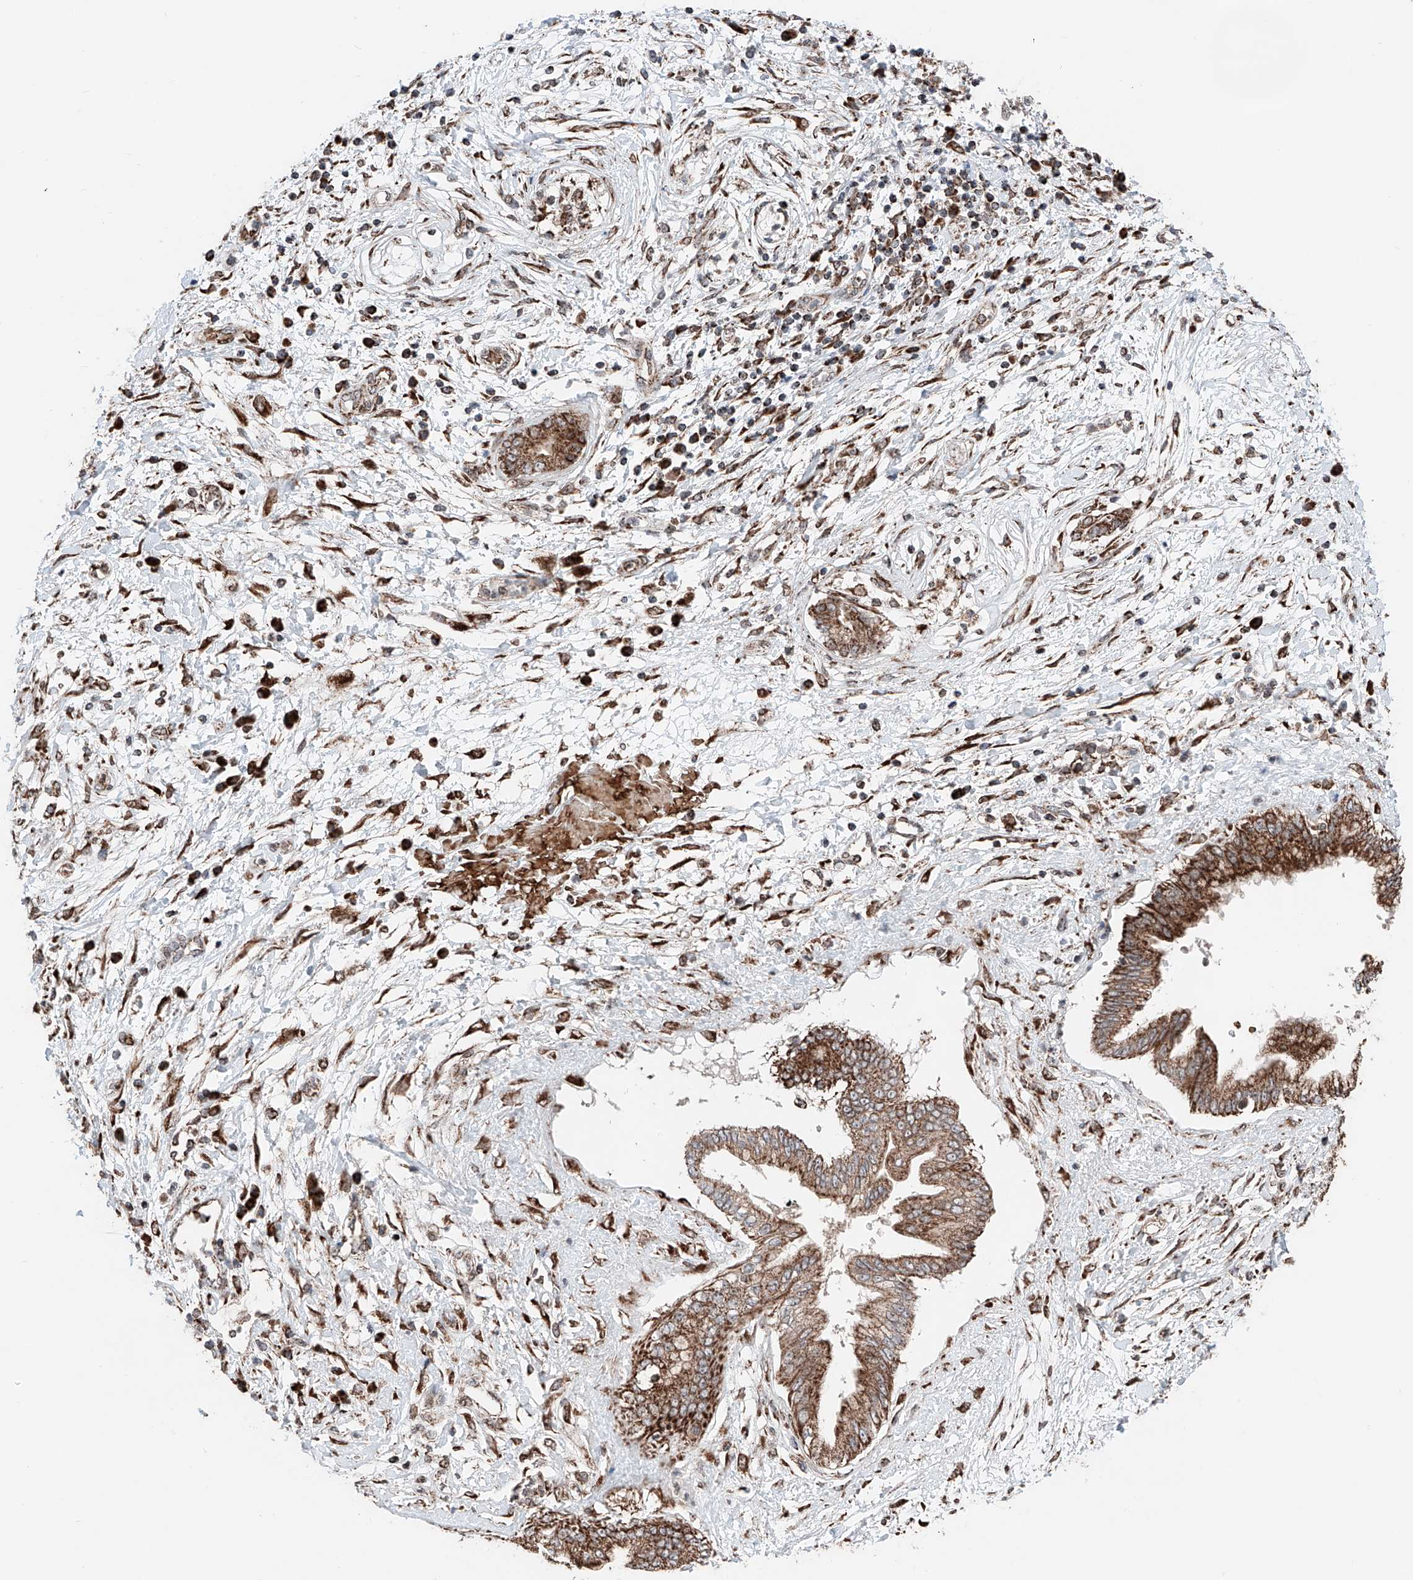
{"staining": {"intensity": "strong", "quantity": ">75%", "location": "cytoplasmic/membranous"}, "tissue": "pancreatic cancer", "cell_type": "Tumor cells", "image_type": "cancer", "snomed": [{"axis": "morphology", "description": "Adenocarcinoma, NOS"}, {"axis": "topography", "description": "Pancreas"}], "caption": "Immunohistochemistry histopathology image of pancreatic adenocarcinoma stained for a protein (brown), which reveals high levels of strong cytoplasmic/membranous staining in about >75% of tumor cells.", "gene": "ZSCAN29", "patient": {"sex": "female", "age": 56}}